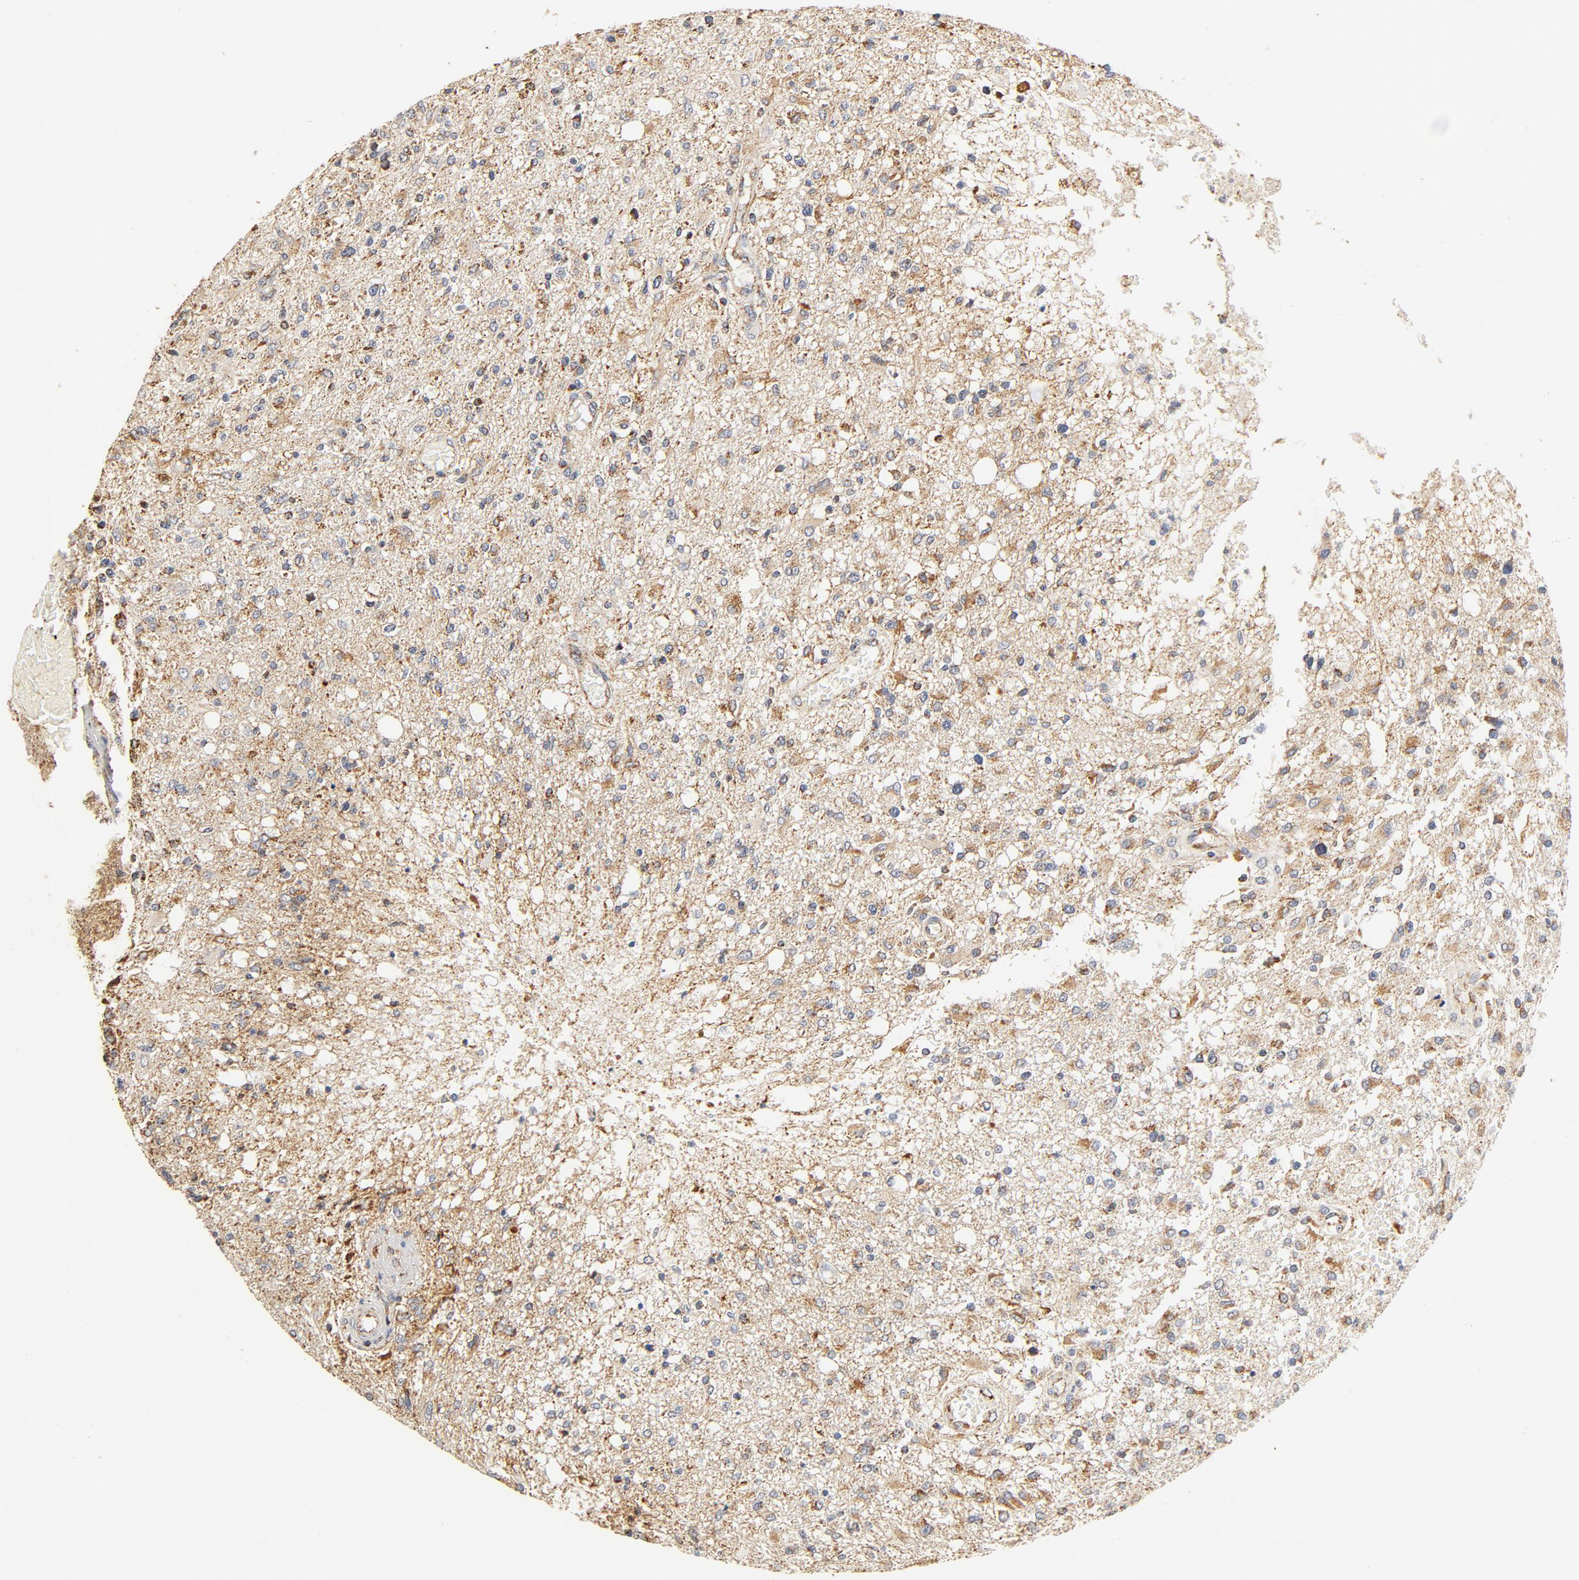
{"staining": {"intensity": "moderate", "quantity": "25%-75%", "location": "cytoplasmic/membranous"}, "tissue": "glioma", "cell_type": "Tumor cells", "image_type": "cancer", "snomed": [{"axis": "morphology", "description": "Glioma, malignant, High grade"}, {"axis": "topography", "description": "Cerebral cortex"}], "caption": "Protein expression analysis of glioma shows moderate cytoplasmic/membranous expression in about 25%-75% of tumor cells.", "gene": "COX4I1", "patient": {"sex": "male", "age": 76}}